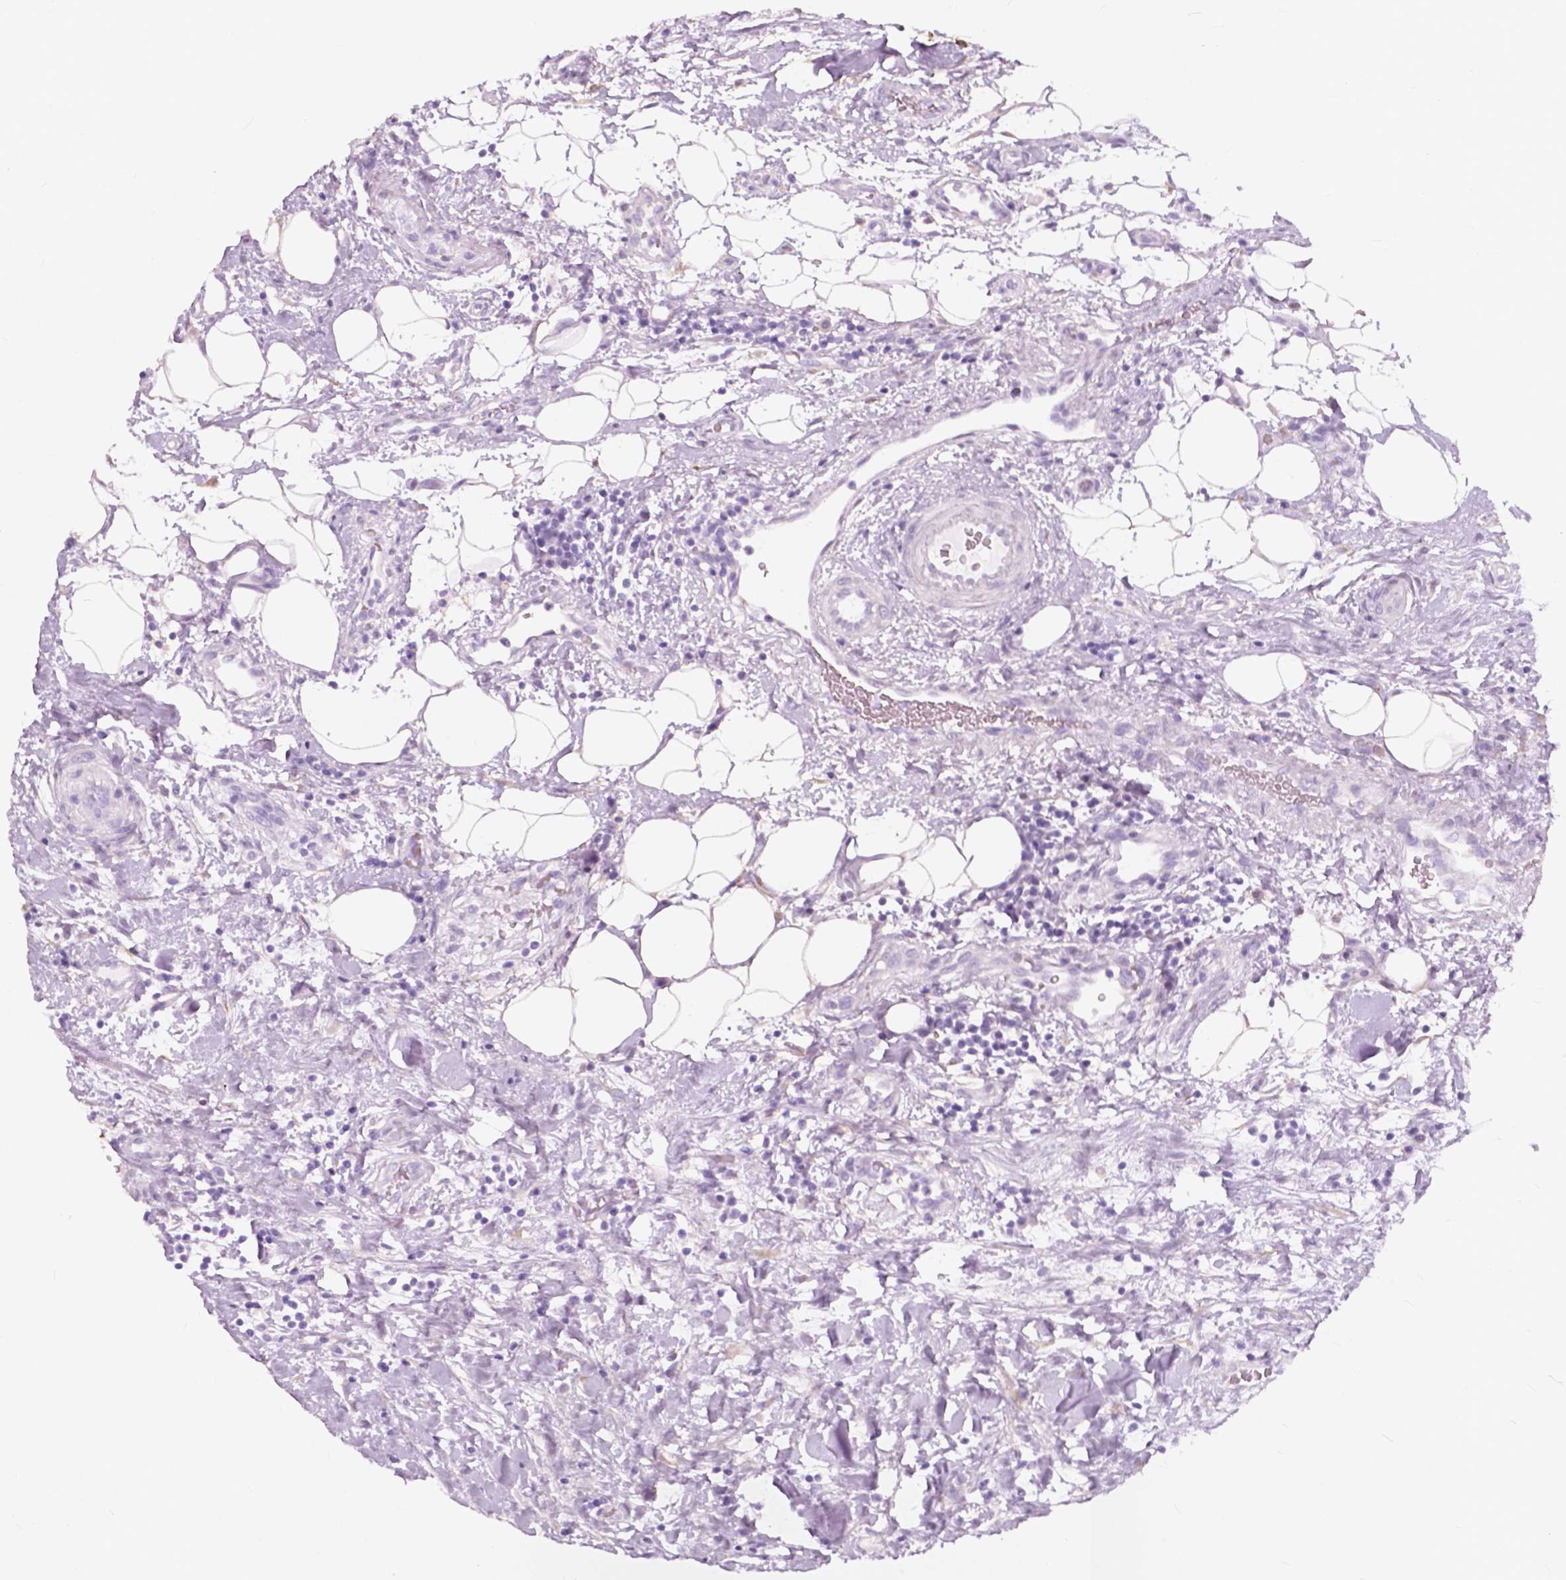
{"staining": {"intensity": "negative", "quantity": "none", "location": "none"}, "tissue": "renal cancer", "cell_type": "Tumor cells", "image_type": "cancer", "snomed": [{"axis": "morphology", "description": "Adenocarcinoma, NOS"}, {"axis": "topography", "description": "Kidney"}], "caption": "High magnification brightfield microscopy of renal cancer stained with DAB (brown) and counterstained with hematoxylin (blue): tumor cells show no significant expression.", "gene": "FXYD2", "patient": {"sex": "male", "age": 59}}